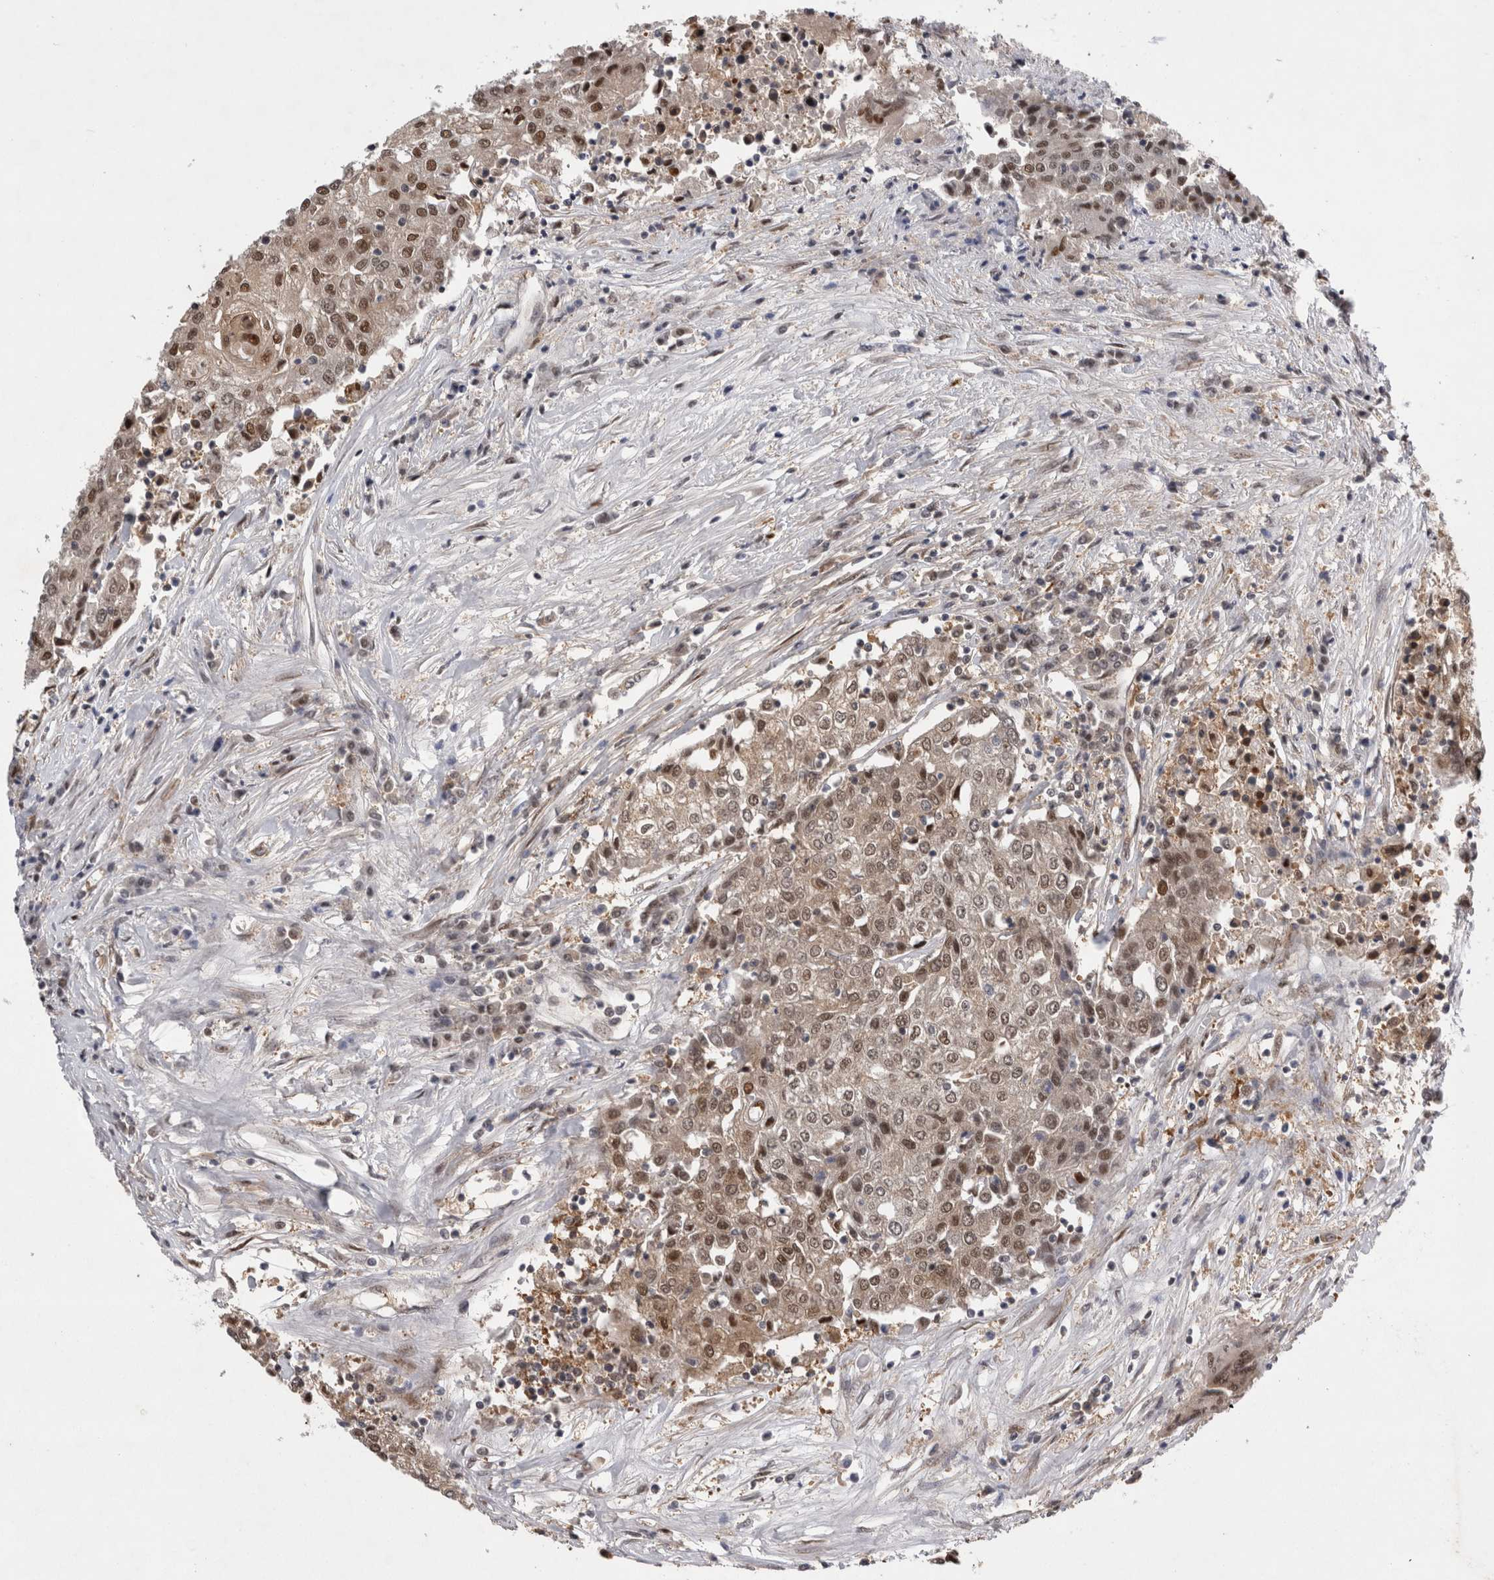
{"staining": {"intensity": "moderate", "quantity": ">75%", "location": "cytoplasmic/membranous,nuclear"}, "tissue": "urothelial cancer", "cell_type": "Tumor cells", "image_type": "cancer", "snomed": [{"axis": "morphology", "description": "Urothelial carcinoma, High grade"}, {"axis": "topography", "description": "Urinary bladder"}], "caption": "Moderate cytoplasmic/membranous and nuclear expression for a protein is appreciated in approximately >75% of tumor cells of urothelial carcinoma (high-grade) using IHC.", "gene": "PSMB2", "patient": {"sex": "female", "age": 85}}